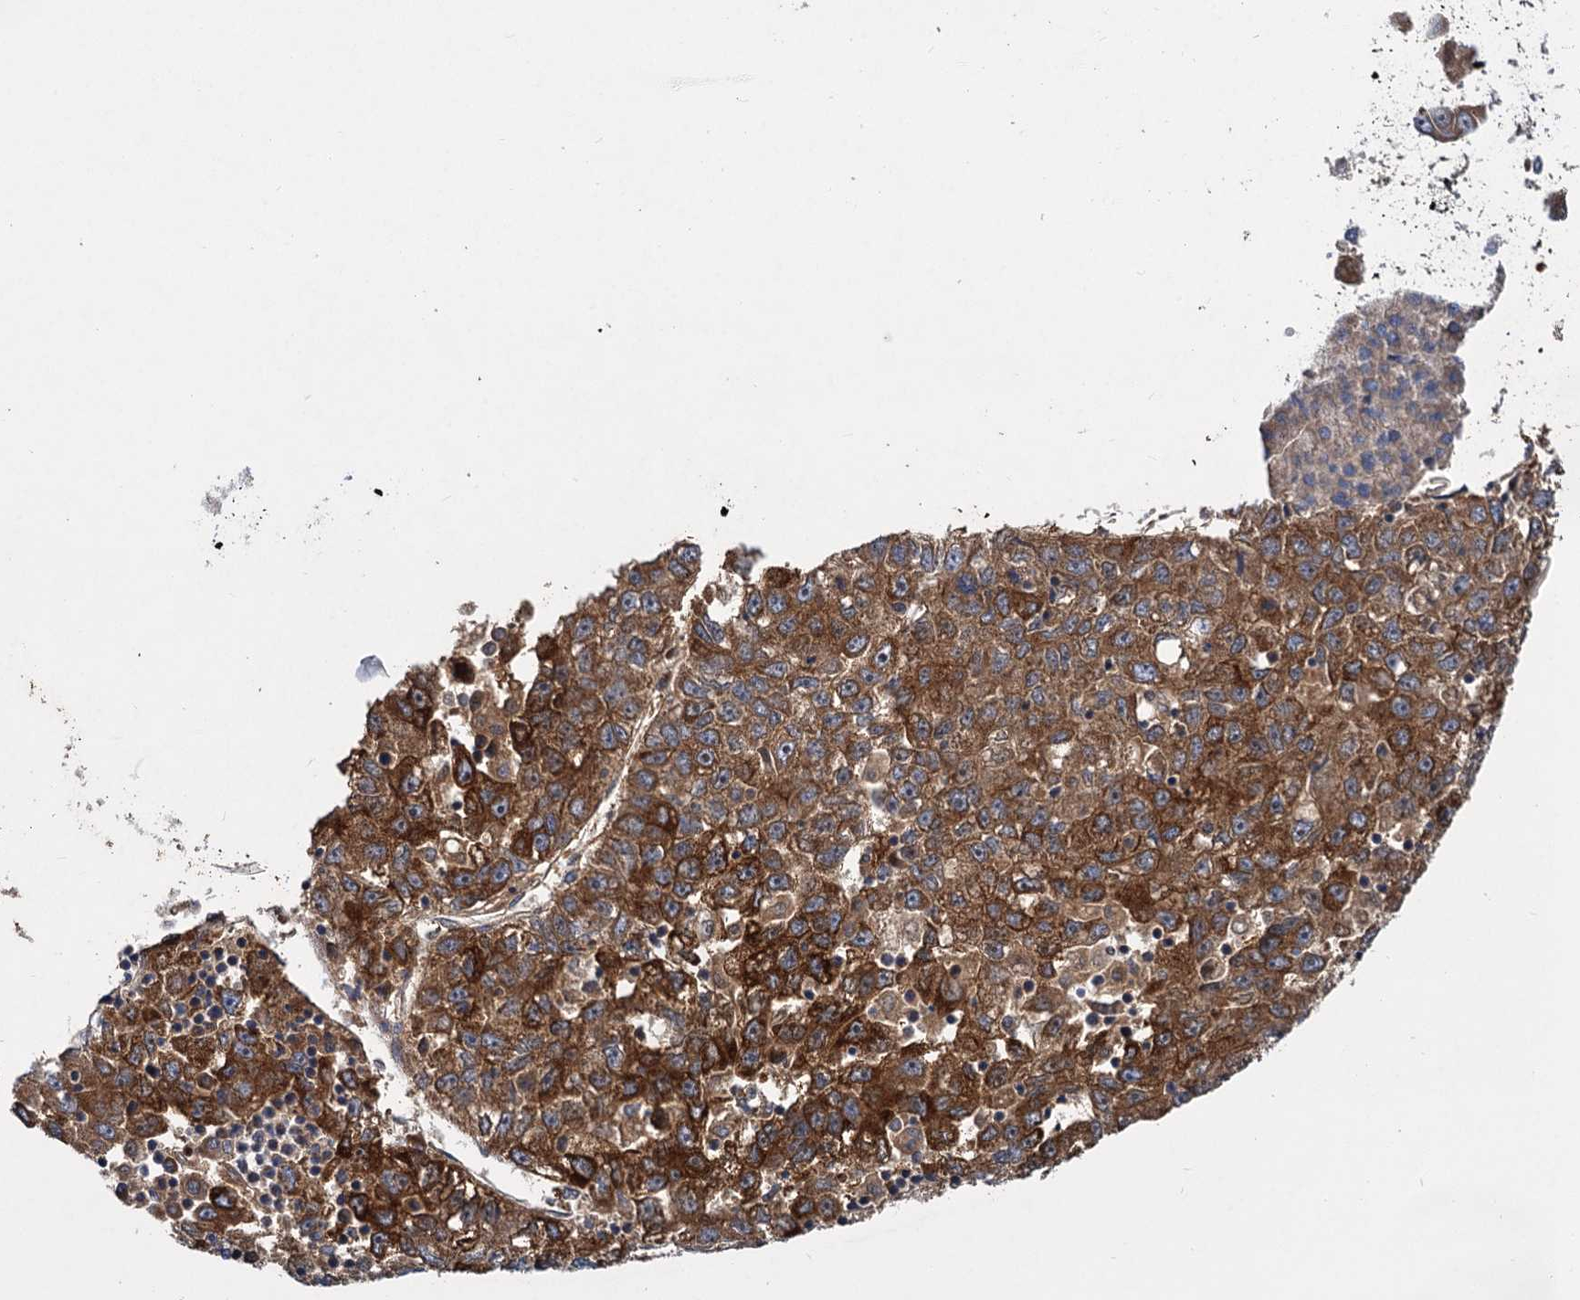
{"staining": {"intensity": "strong", "quantity": "<25%", "location": "cytoplasmic/membranous"}, "tissue": "liver cancer", "cell_type": "Tumor cells", "image_type": "cancer", "snomed": [{"axis": "morphology", "description": "Carcinoma, Hepatocellular, NOS"}, {"axis": "topography", "description": "Liver"}], "caption": "A brown stain shows strong cytoplasmic/membranous positivity of a protein in liver hepatocellular carcinoma tumor cells. The staining was performed using DAB (3,3'-diaminobenzidine), with brown indicating positive protein expression. Nuclei are stained blue with hematoxylin.", "gene": "ALKBH7", "patient": {"sex": "female", "age": 58}}